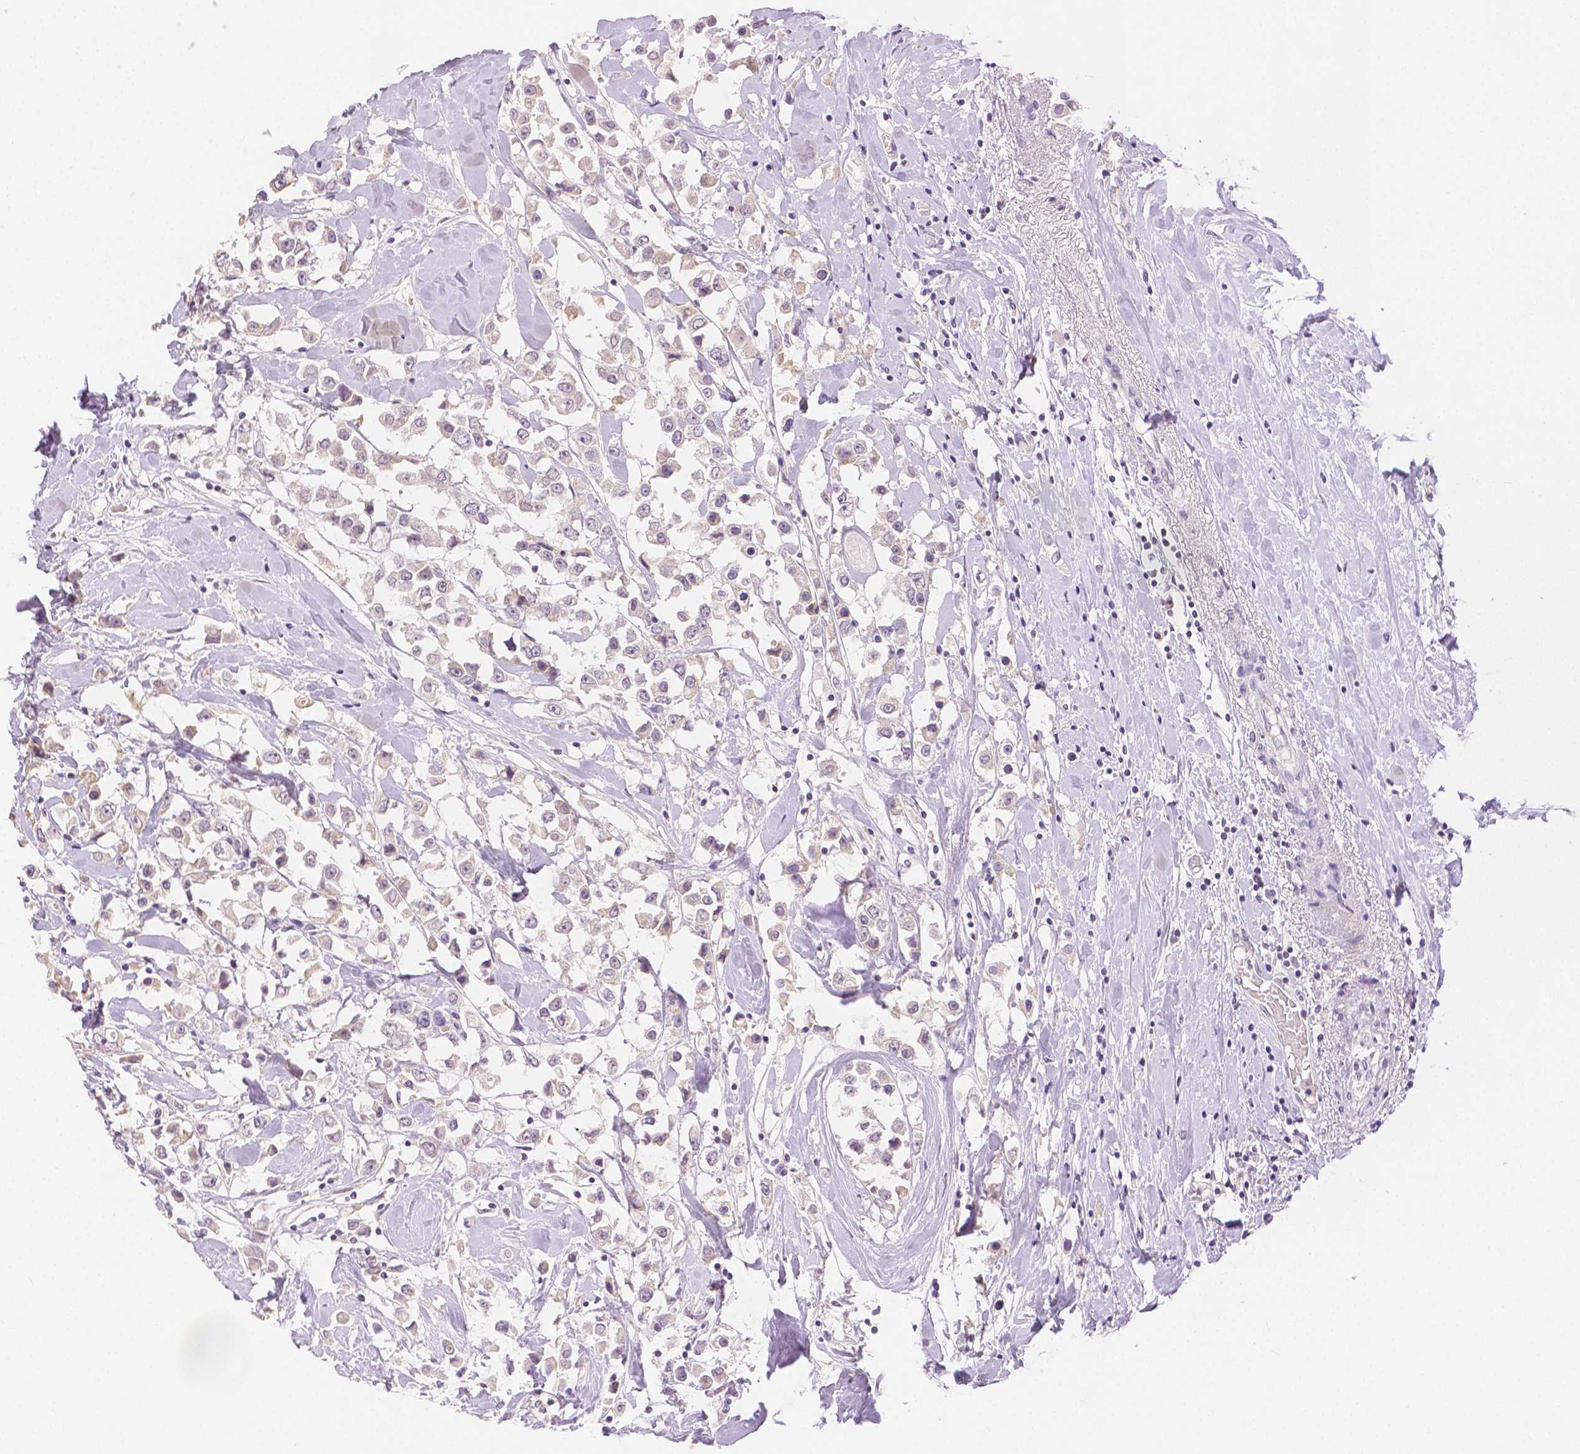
{"staining": {"intensity": "weak", "quantity": "<25%", "location": "cytoplasmic/membranous"}, "tissue": "breast cancer", "cell_type": "Tumor cells", "image_type": "cancer", "snomed": [{"axis": "morphology", "description": "Duct carcinoma"}, {"axis": "topography", "description": "Breast"}], "caption": "Breast cancer (invasive ductal carcinoma) was stained to show a protein in brown. There is no significant expression in tumor cells. (DAB (3,3'-diaminobenzidine) immunohistochemistry (IHC), high magnification).", "gene": "TGM1", "patient": {"sex": "female", "age": 61}}